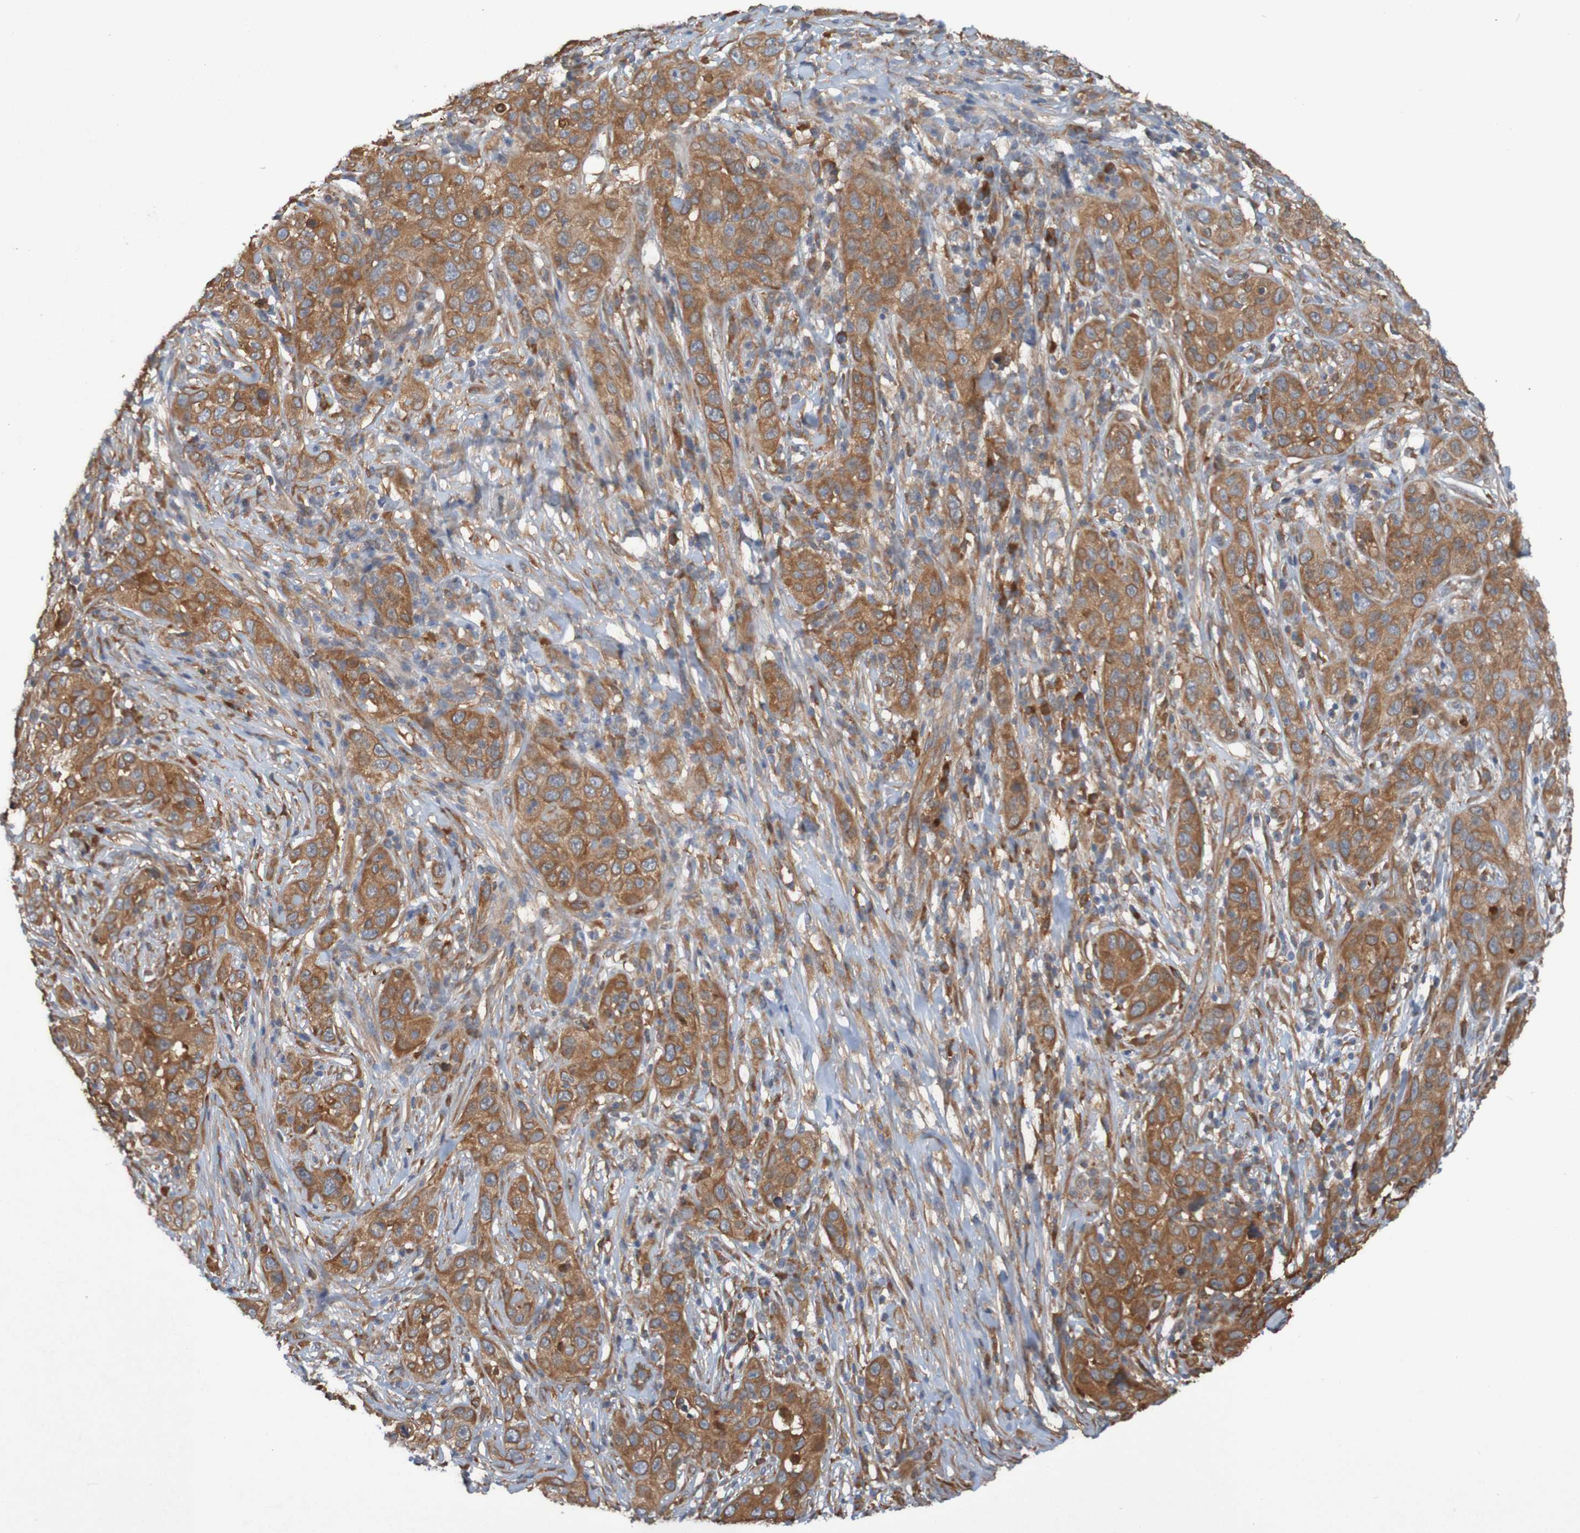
{"staining": {"intensity": "moderate", "quantity": ">75%", "location": "cytoplasmic/membranous"}, "tissue": "skin cancer", "cell_type": "Tumor cells", "image_type": "cancer", "snomed": [{"axis": "morphology", "description": "Squamous cell carcinoma, NOS"}, {"axis": "topography", "description": "Skin"}], "caption": "An IHC micrograph of neoplastic tissue is shown. Protein staining in brown shows moderate cytoplasmic/membranous positivity in skin cancer (squamous cell carcinoma) within tumor cells.", "gene": "DNAJC4", "patient": {"sex": "female", "age": 88}}